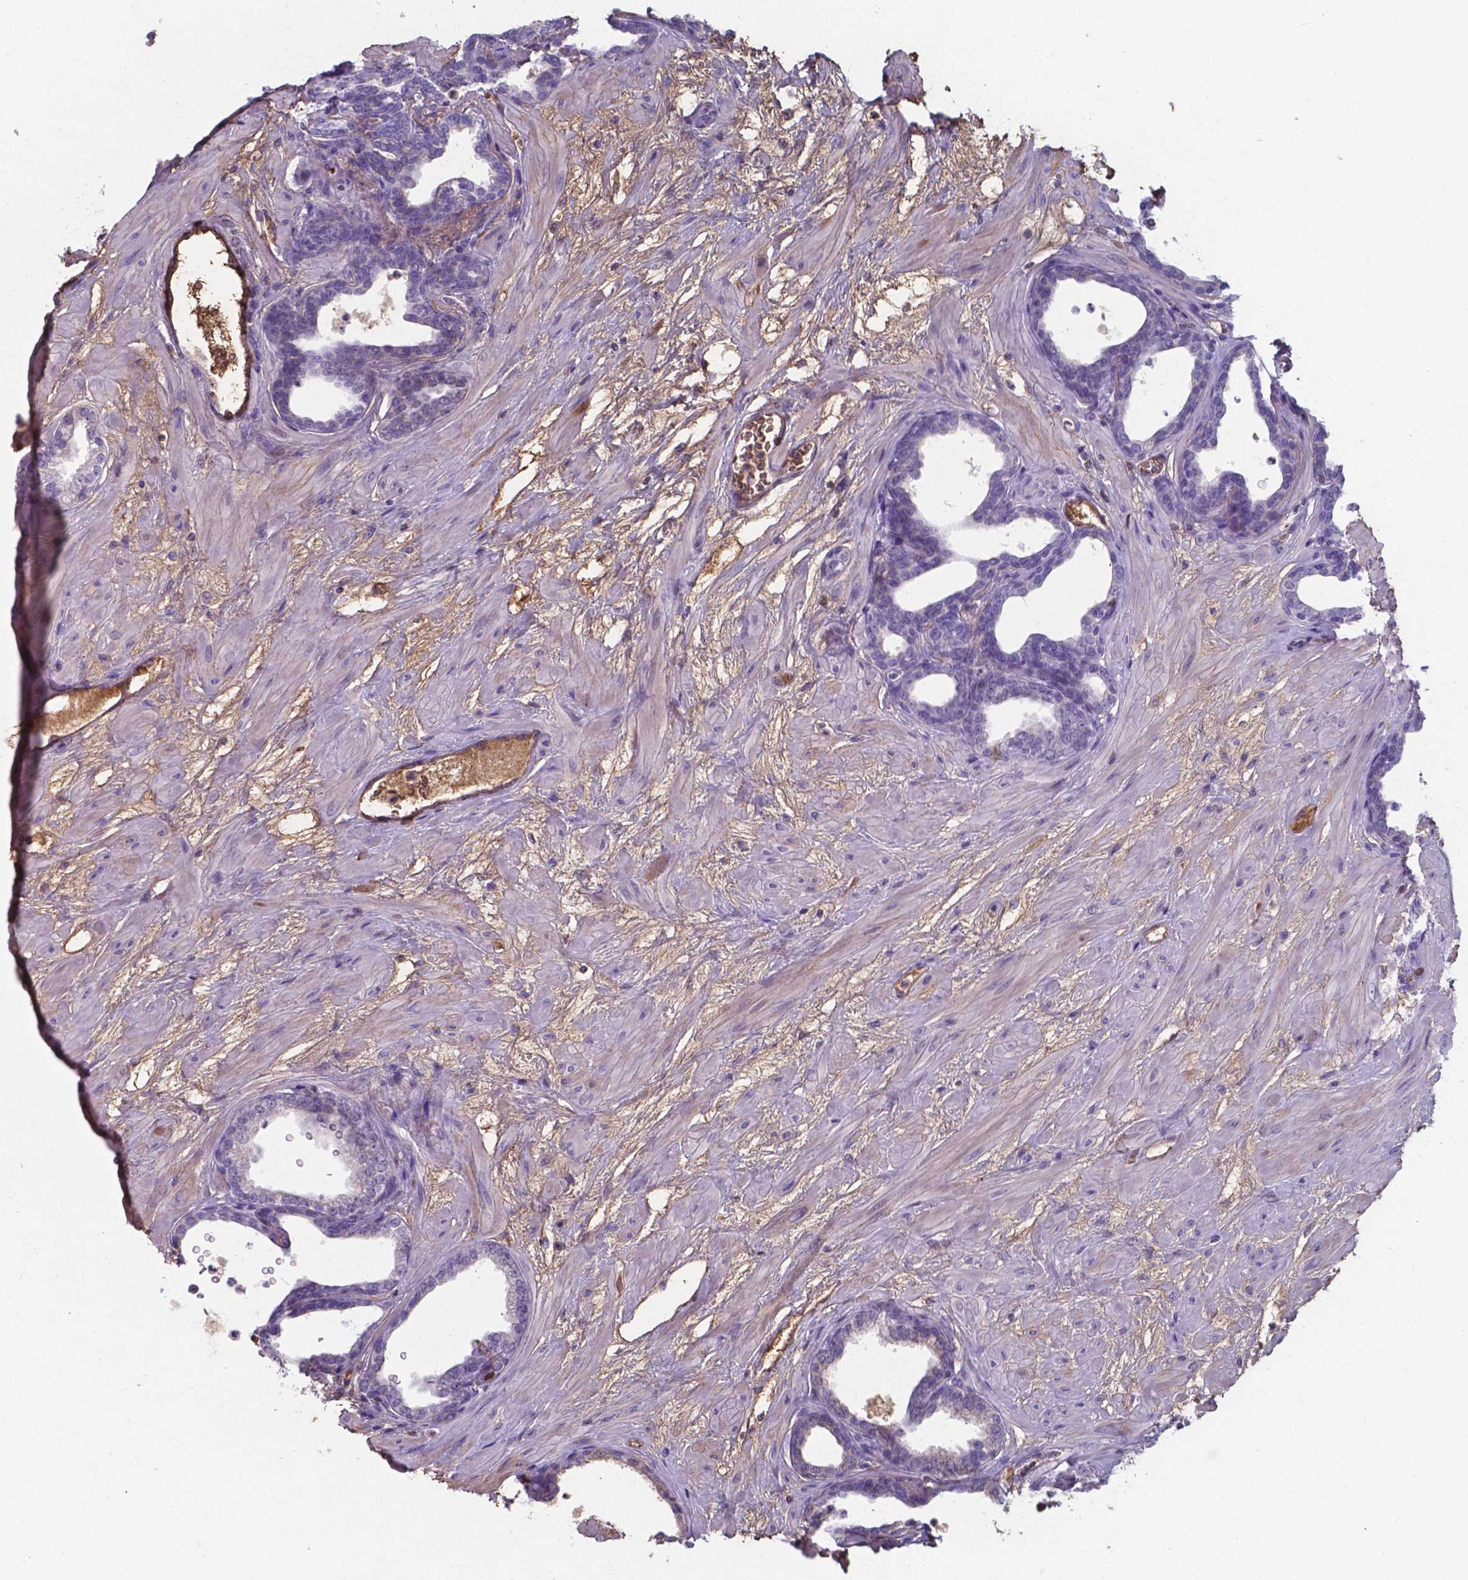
{"staining": {"intensity": "moderate", "quantity": "<25%", "location": "cytoplasmic/membranous,nuclear"}, "tissue": "prostate", "cell_type": "Glandular cells", "image_type": "normal", "snomed": [{"axis": "morphology", "description": "Normal tissue, NOS"}, {"axis": "topography", "description": "Prostate"}], "caption": "Prostate stained with DAB (3,3'-diaminobenzidine) immunohistochemistry (IHC) exhibits low levels of moderate cytoplasmic/membranous,nuclear positivity in about <25% of glandular cells. The staining is performed using DAB brown chromogen to label protein expression. The nuclei are counter-stained blue using hematoxylin.", "gene": "SERPINA1", "patient": {"sex": "male", "age": 37}}